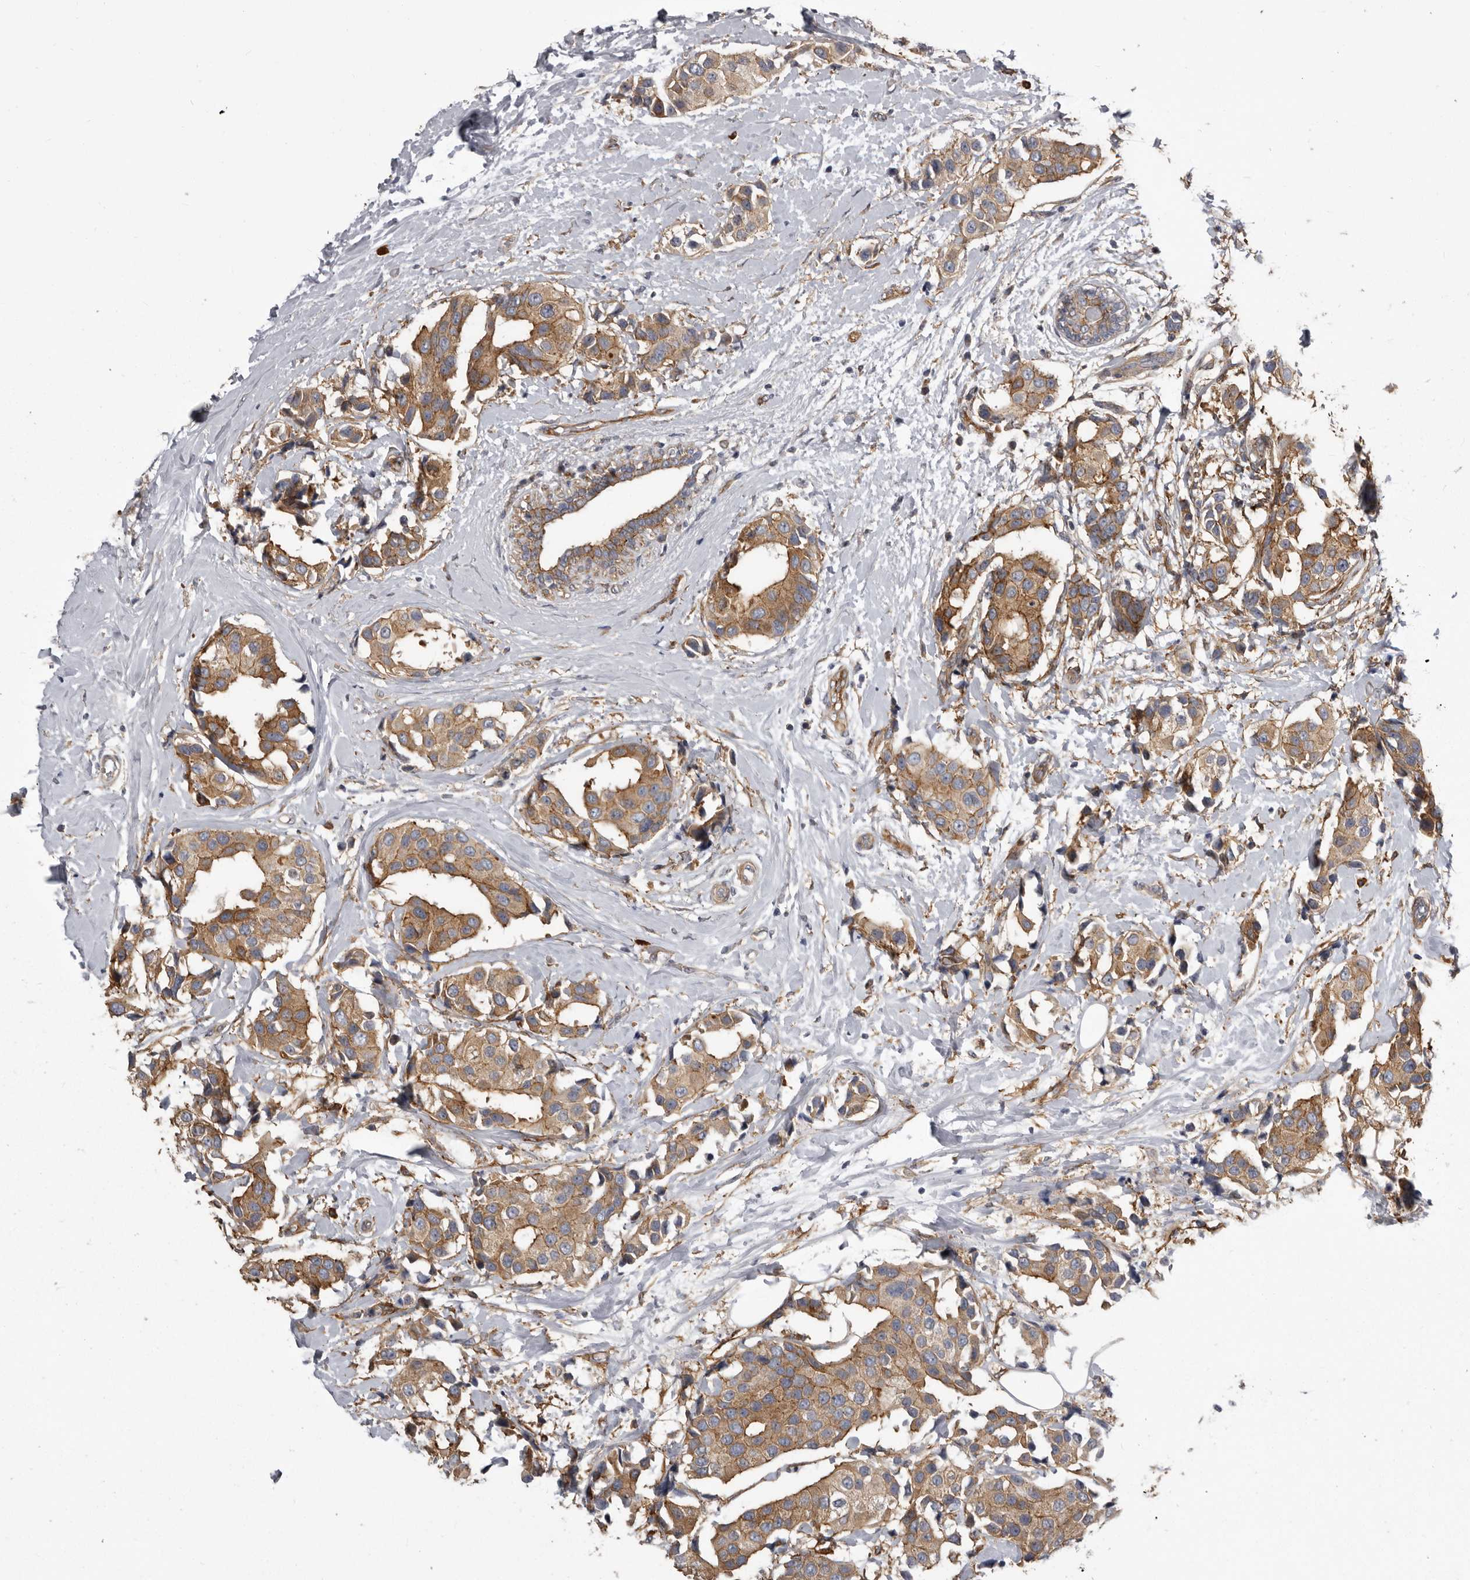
{"staining": {"intensity": "moderate", "quantity": ">75%", "location": "cytoplasmic/membranous"}, "tissue": "breast cancer", "cell_type": "Tumor cells", "image_type": "cancer", "snomed": [{"axis": "morphology", "description": "Normal tissue, NOS"}, {"axis": "morphology", "description": "Duct carcinoma"}, {"axis": "topography", "description": "Breast"}], "caption": "A high-resolution photomicrograph shows immunohistochemistry staining of intraductal carcinoma (breast), which shows moderate cytoplasmic/membranous positivity in about >75% of tumor cells.", "gene": "ENAH", "patient": {"sex": "female", "age": 39}}